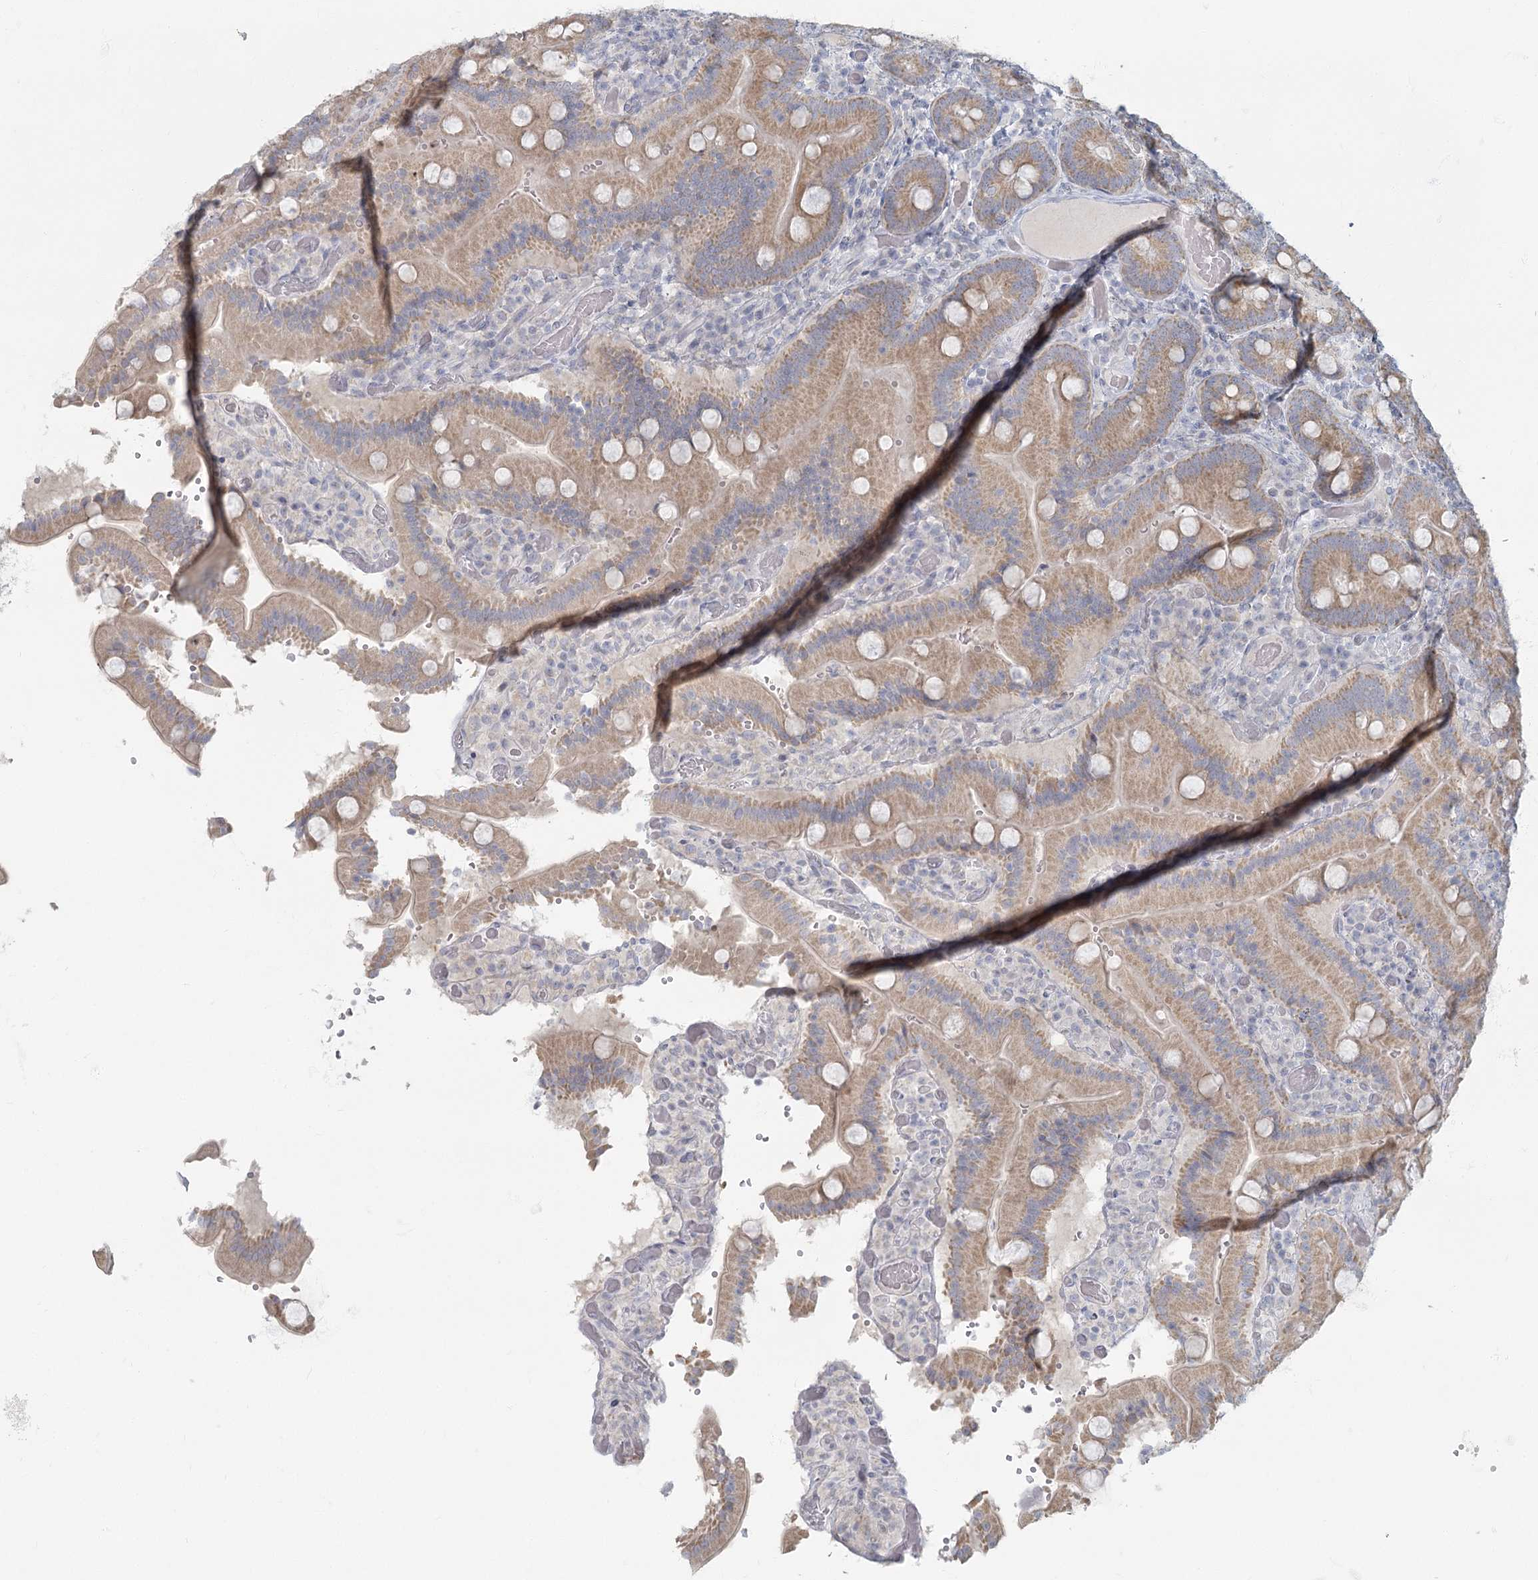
{"staining": {"intensity": "moderate", "quantity": ">75%", "location": "cytoplasmic/membranous"}, "tissue": "duodenum", "cell_type": "Glandular cells", "image_type": "normal", "snomed": [{"axis": "morphology", "description": "Normal tissue, NOS"}, {"axis": "topography", "description": "Duodenum"}], "caption": "Protein expression by IHC demonstrates moderate cytoplasmic/membranous expression in about >75% of glandular cells in unremarkable duodenum. (DAB (3,3'-diaminobenzidine) IHC with brightfield microscopy, high magnification).", "gene": "FAM110C", "patient": {"sex": "female", "age": 62}}